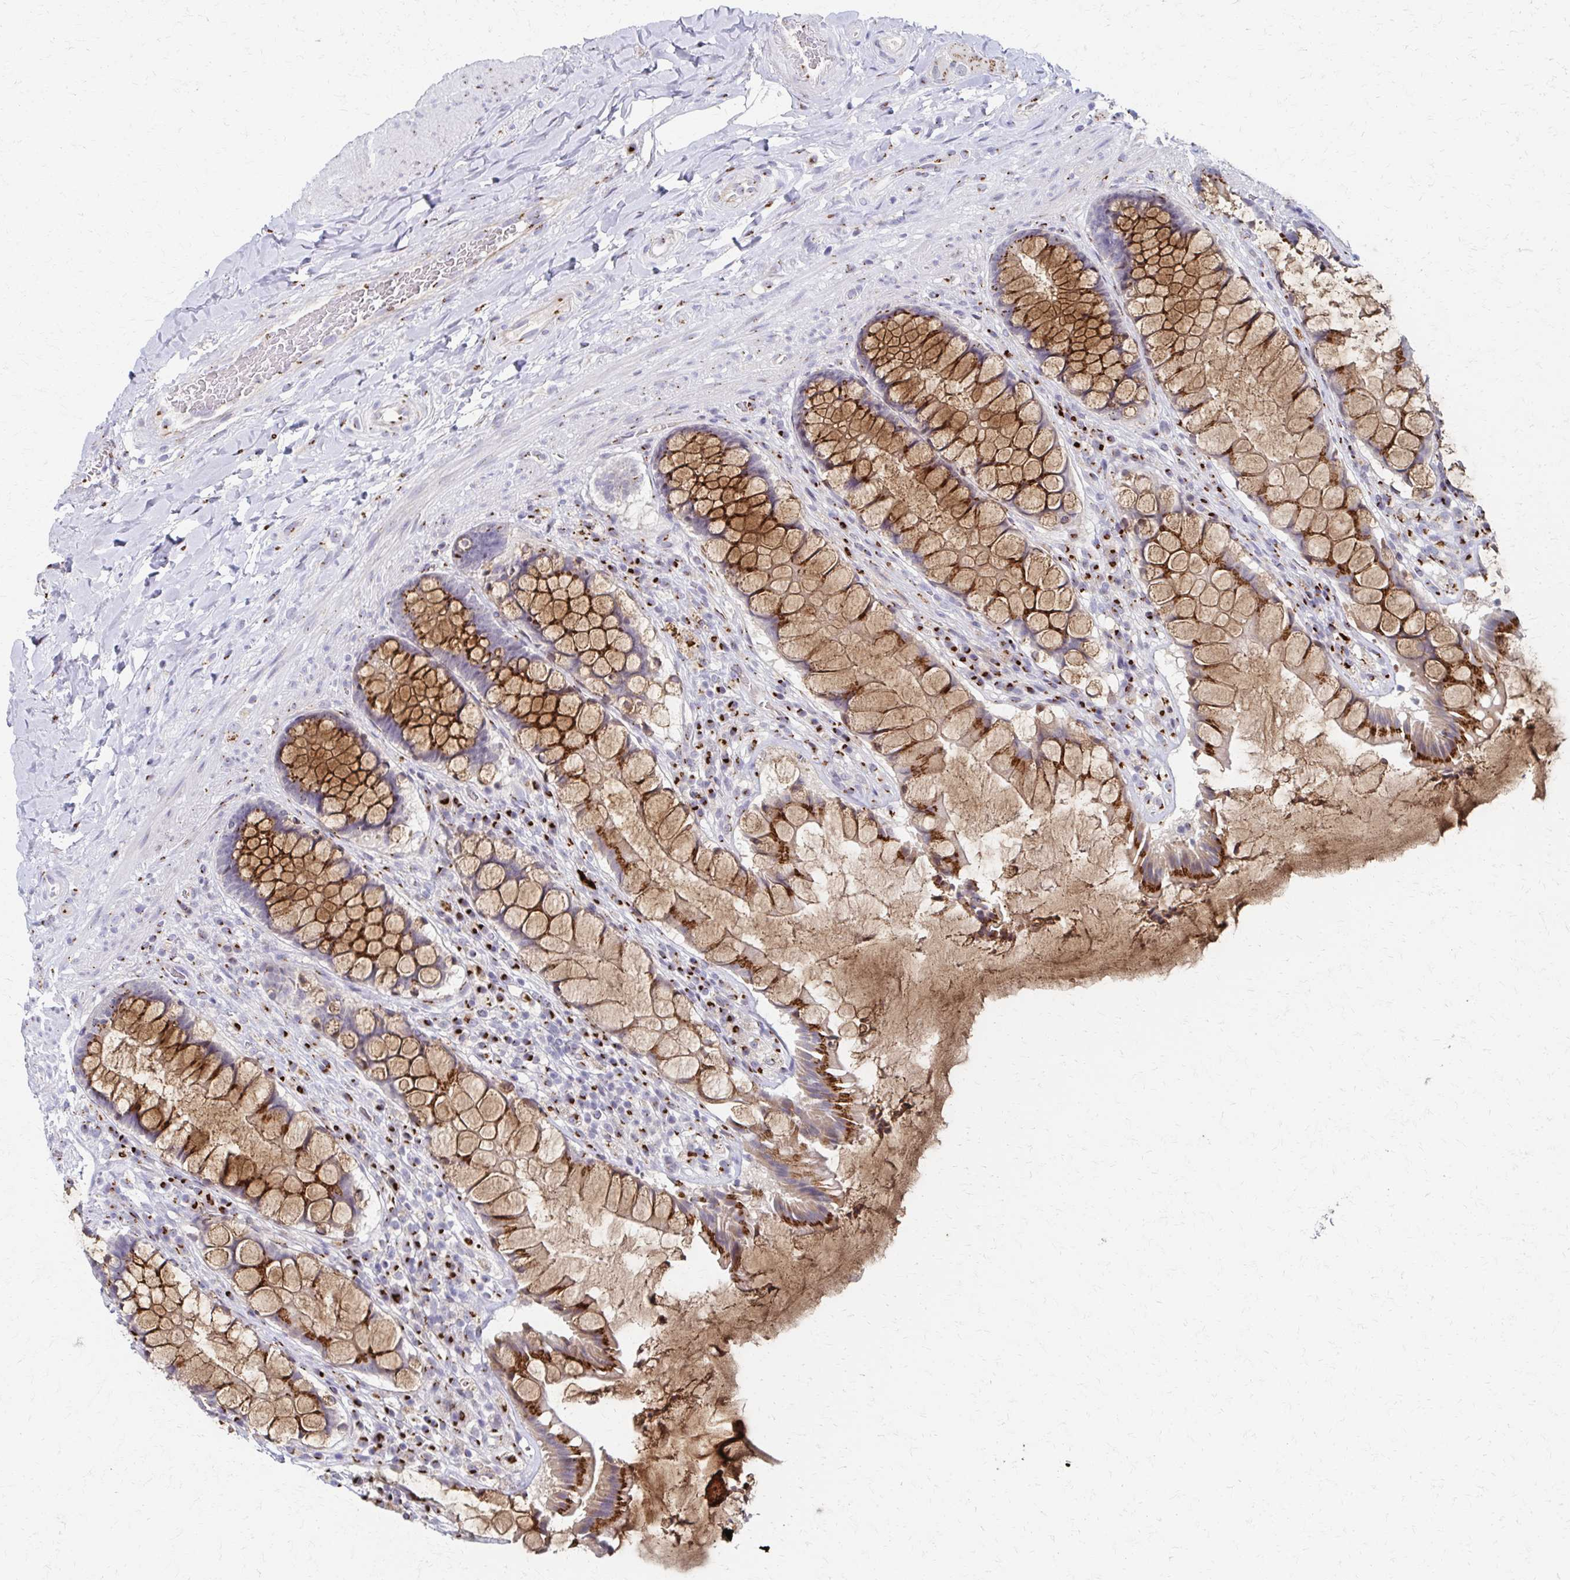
{"staining": {"intensity": "strong", "quantity": ">75%", "location": "cytoplasmic/membranous"}, "tissue": "rectum", "cell_type": "Glandular cells", "image_type": "normal", "snomed": [{"axis": "morphology", "description": "Normal tissue, NOS"}, {"axis": "topography", "description": "Rectum"}], "caption": "High-magnification brightfield microscopy of unremarkable rectum stained with DAB (3,3'-diaminobenzidine) (brown) and counterstained with hematoxylin (blue). glandular cells exhibit strong cytoplasmic/membranous staining is seen in approximately>75% of cells. (Brightfield microscopy of DAB IHC at high magnification).", "gene": "ENSG00000254692", "patient": {"sex": "female", "age": 58}}